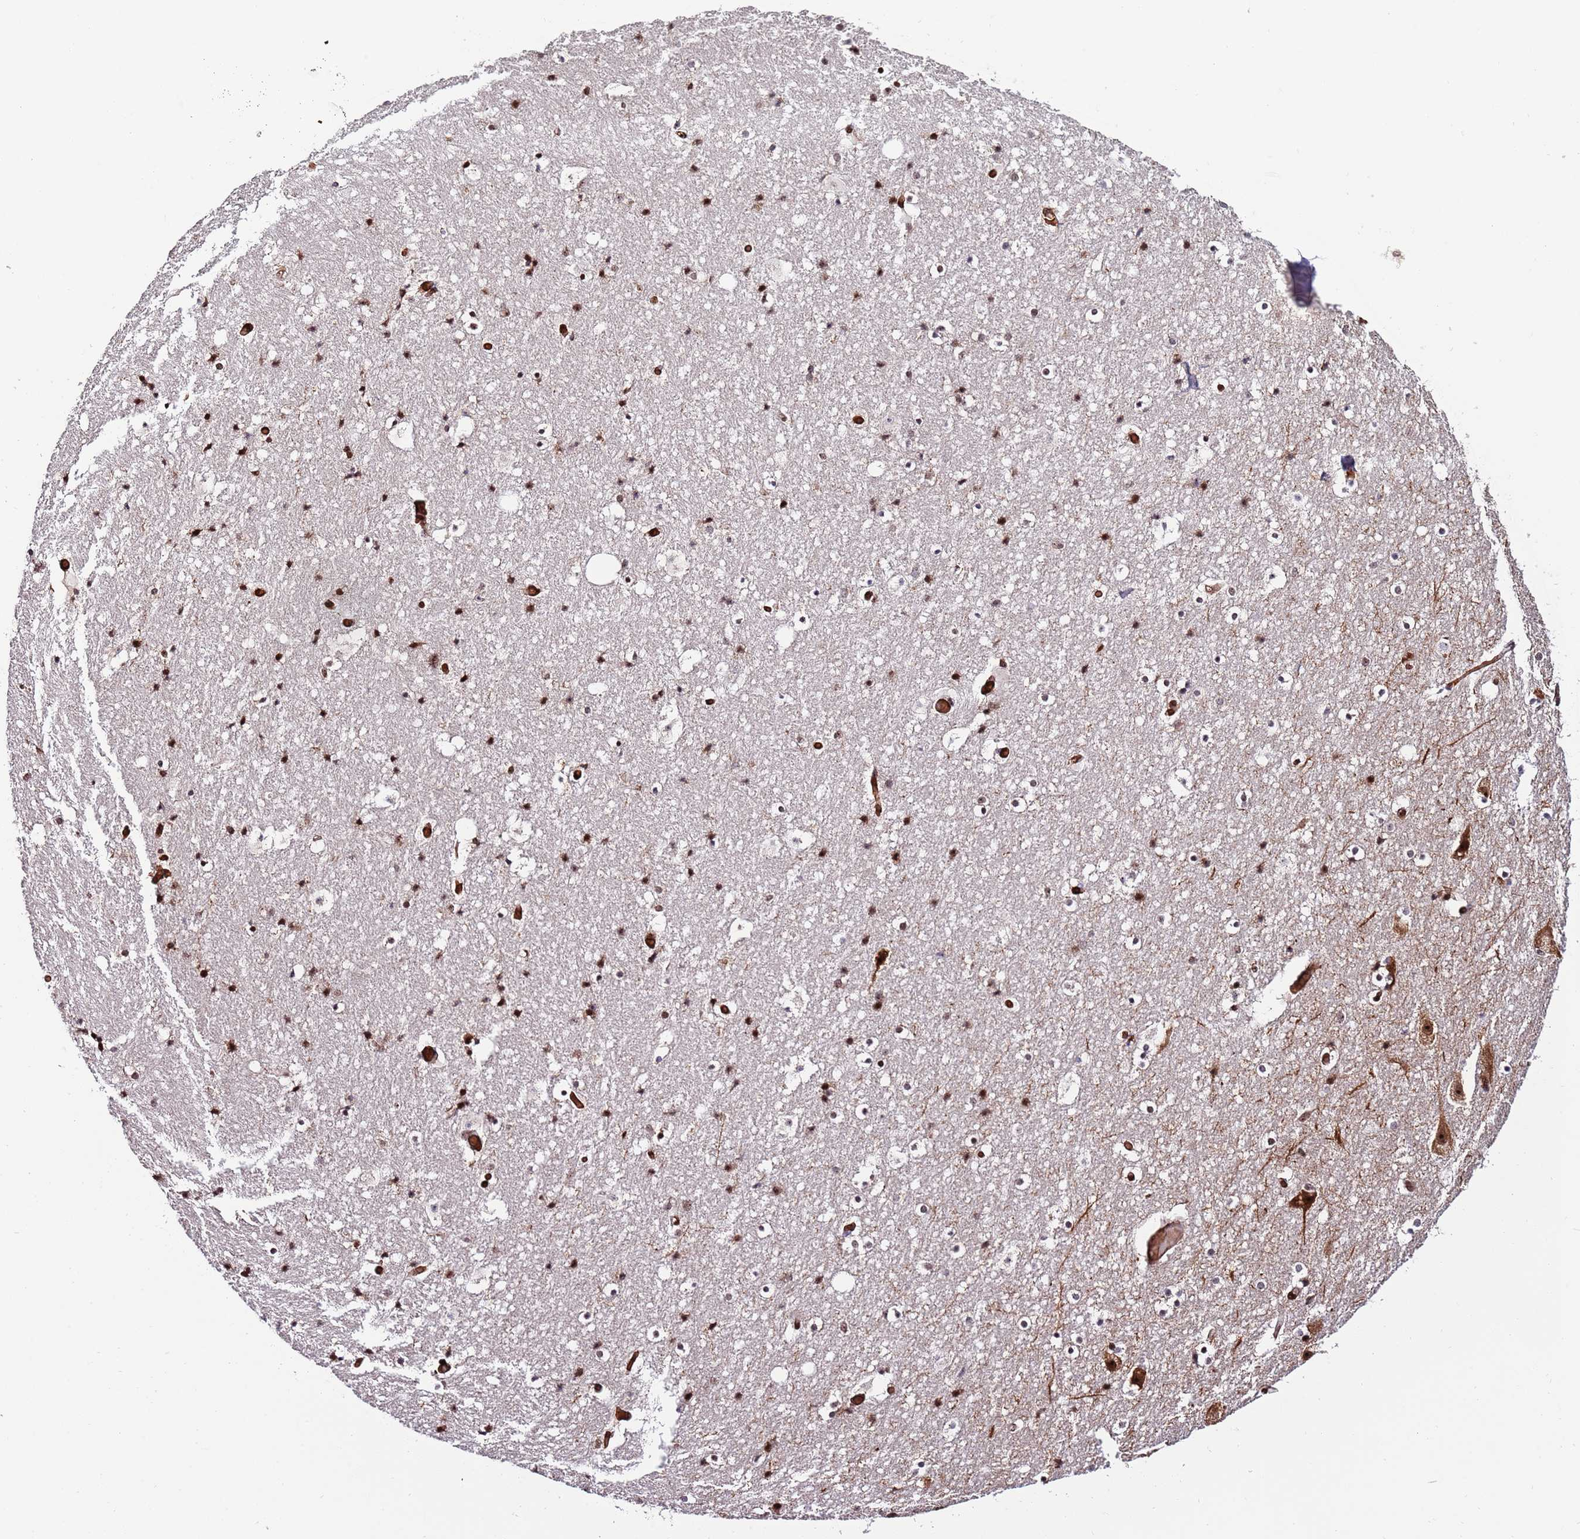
{"staining": {"intensity": "strong", "quantity": ">75%", "location": "cytoplasmic/membranous,nuclear"}, "tissue": "hippocampus", "cell_type": "Glial cells", "image_type": "normal", "snomed": [{"axis": "morphology", "description": "Normal tissue, NOS"}, {"axis": "topography", "description": "Hippocampus"}], "caption": "High-power microscopy captured an immunohistochemistry (IHC) micrograph of benign hippocampus, revealing strong cytoplasmic/membranous,nuclear expression in approximately >75% of glial cells.", "gene": "RIF1", "patient": {"sex": "female", "age": 52}}